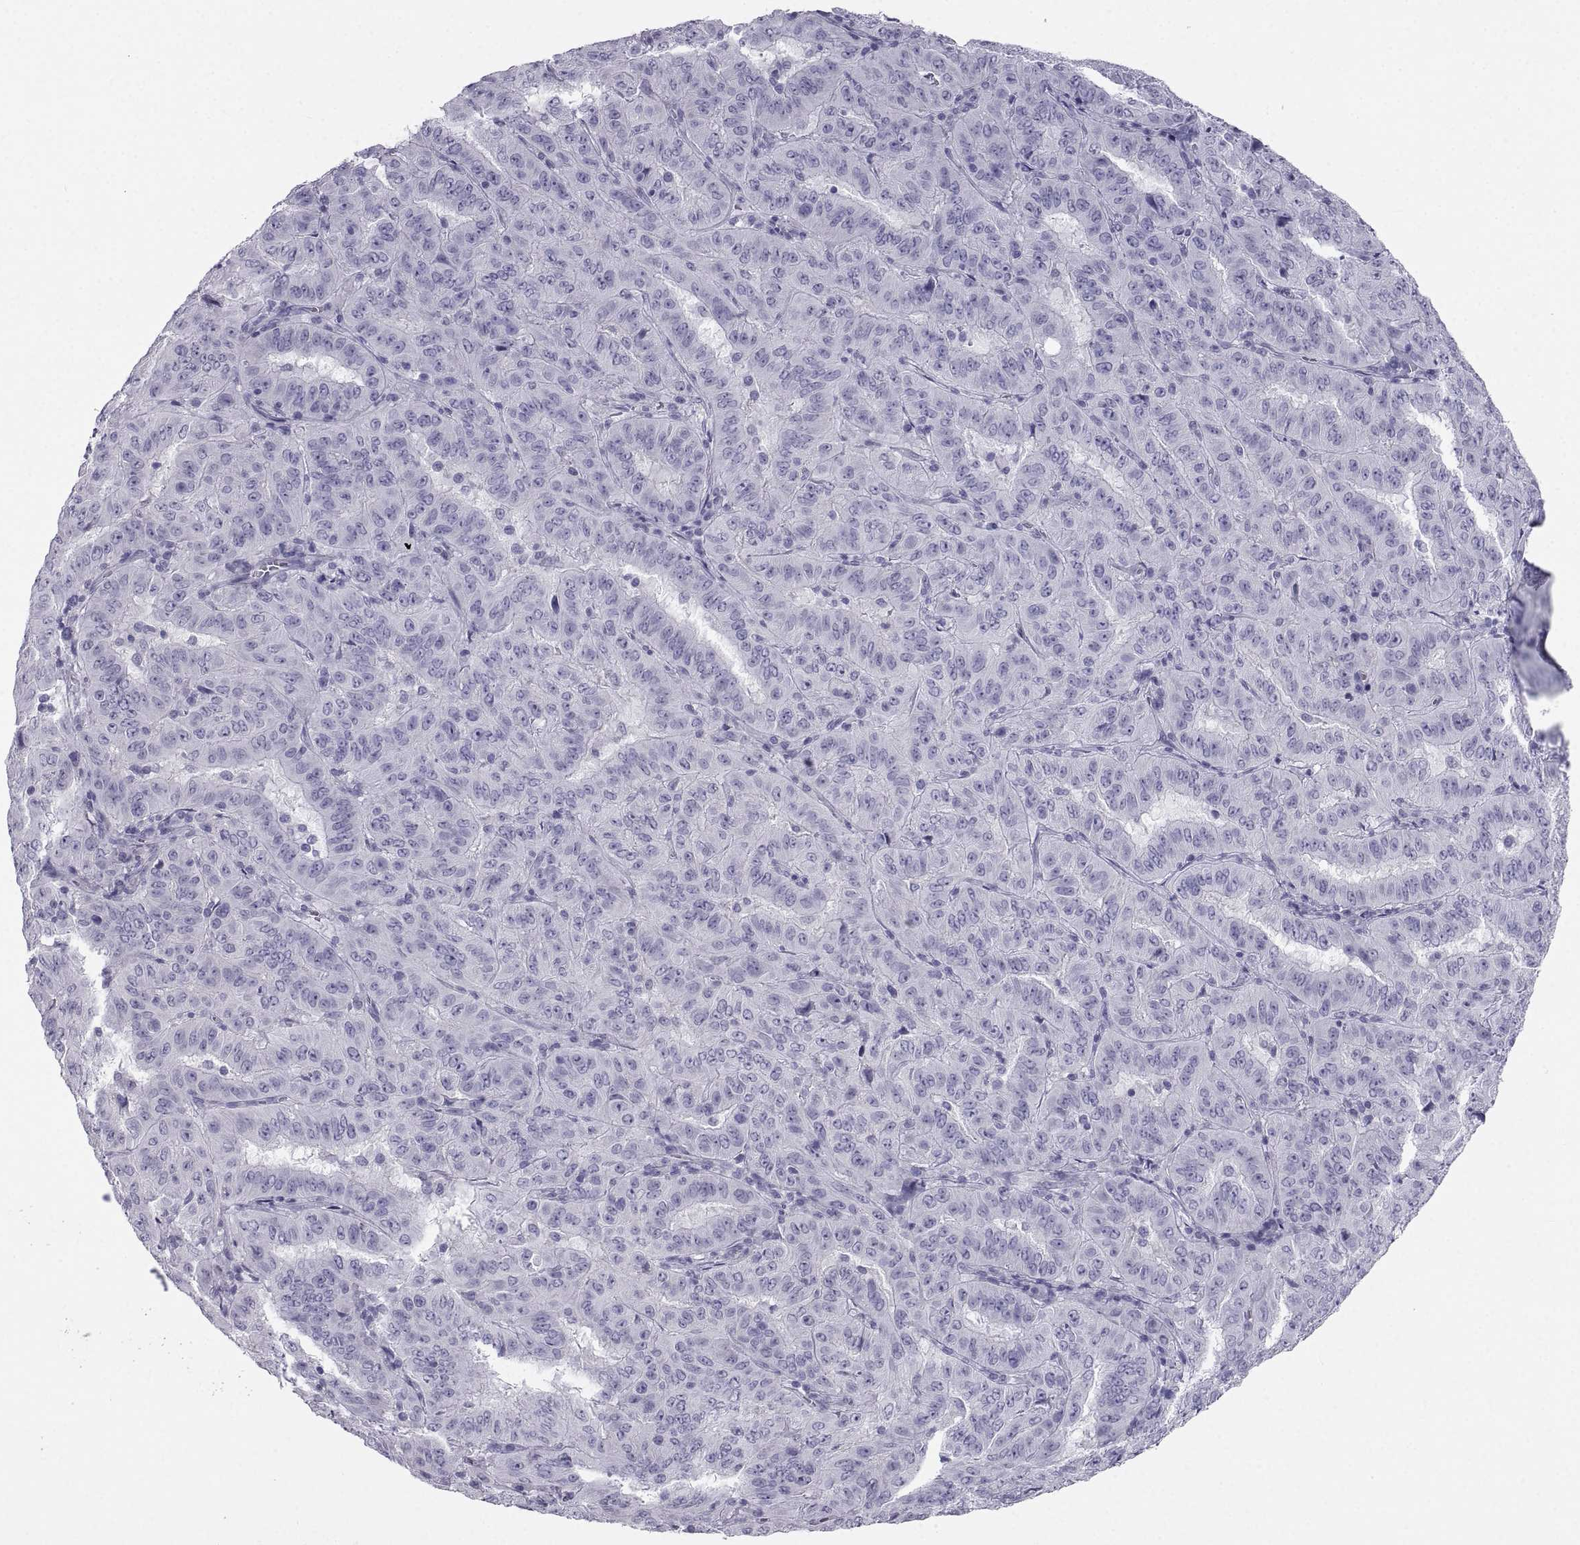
{"staining": {"intensity": "negative", "quantity": "none", "location": "none"}, "tissue": "pancreatic cancer", "cell_type": "Tumor cells", "image_type": "cancer", "snomed": [{"axis": "morphology", "description": "Adenocarcinoma, NOS"}, {"axis": "topography", "description": "Pancreas"}], "caption": "Immunohistochemistry (IHC) of pancreatic cancer (adenocarcinoma) shows no expression in tumor cells.", "gene": "PCSK1N", "patient": {"sex": "male", "age": 63}}